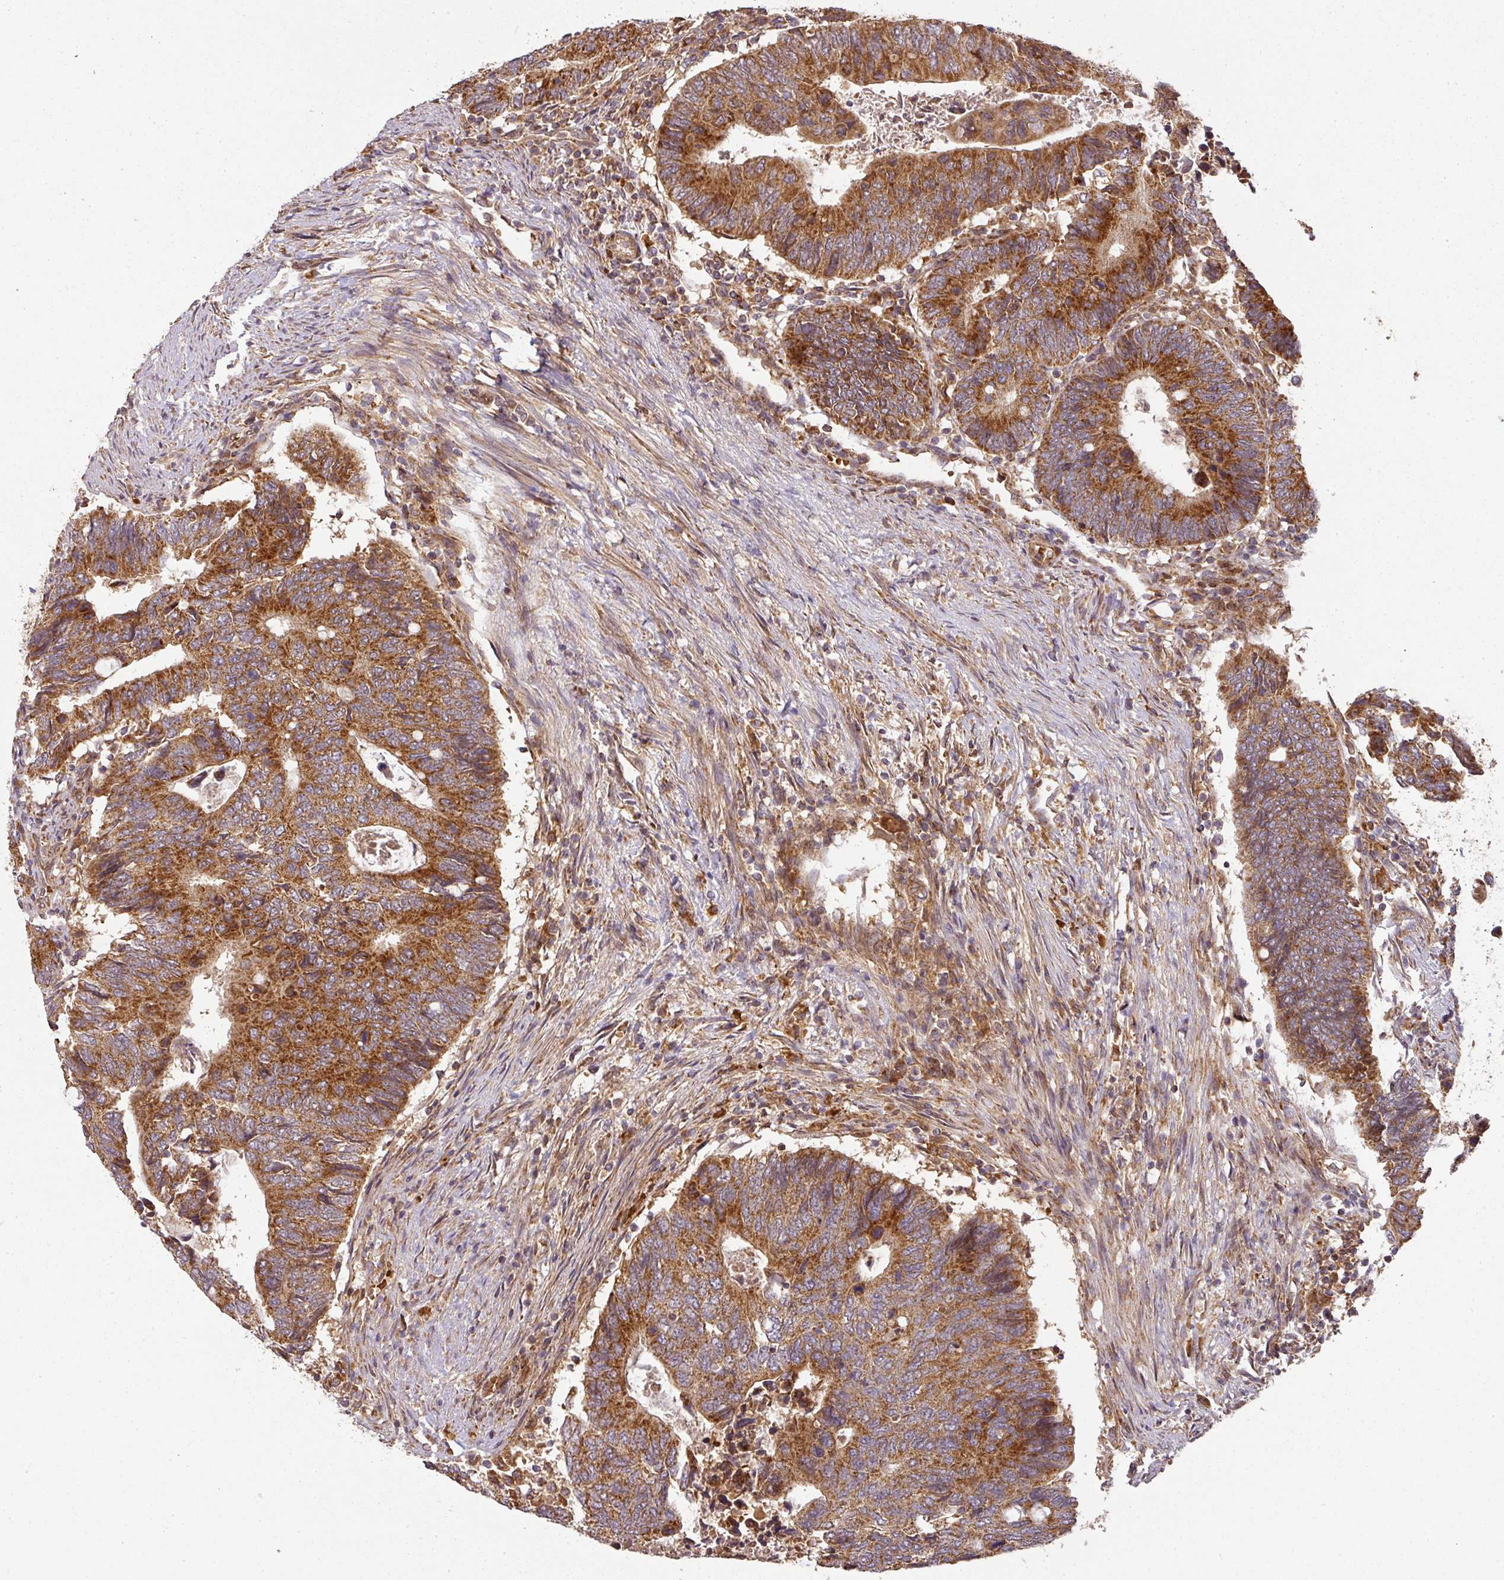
{"staining": {"intensity": "strong", "quantity": ">75%", "location": "cytoplasmic/membranous"}, "tissue": "colorectal cancer", "cell_type": "Tumor cells", "image_type": "cancer", "snomed": [{"axis": "morphology", "description": "Adenocarcinoma, NOS"}, {"axis": "topography", "description": "Colon"}], "caption": "A high amount of strong cytoplasmic/membranous positivity is identified in about >75% of tumor cells in colorectal cancer (adenocarcinoma) tissue.", "gene": "MALSU1", "patient": {"sex": "male", "age": 87}}